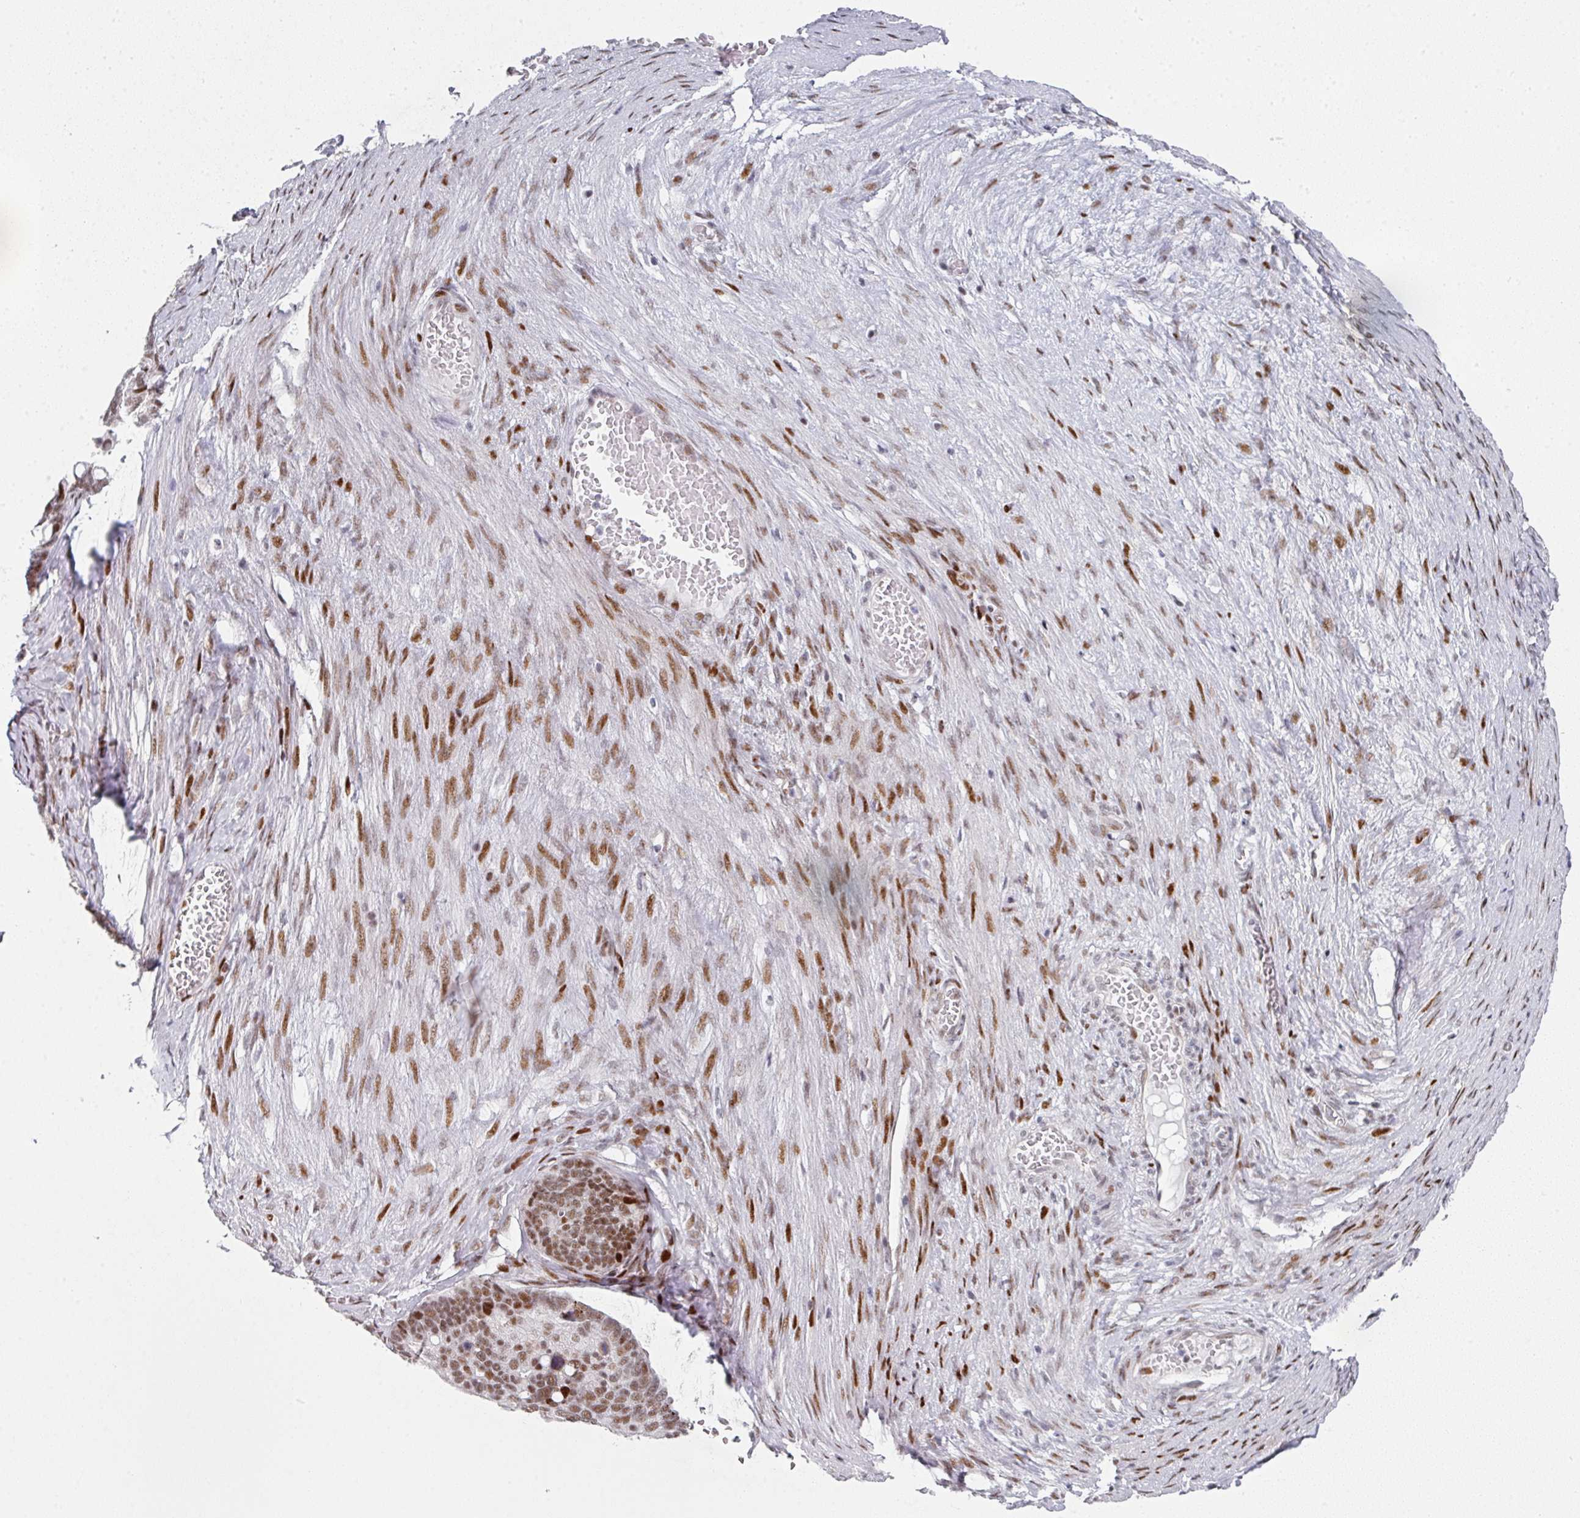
{"staining": {"intensity": "strong", "quantity": ">75%", "location": "nuclear"}, "tissue": "ovarian cancer", "cell_type": "Tumor cells", "image_type": "cancer", "snomed": [{"axis": "morphology", "description": "Cystadenocarcinoma, serous, NOS"}, {"axis": "topography", "description": "Ovary"}], "caption": "Immunohistochemical staining of ovarian cancer (serous cystadenocarcinoma) reveals high levels of strong nuclear protein expression in about >75% of tumor cells.", "gene": "SF3B5", "patient": {"sex": "female", "age": 56}}